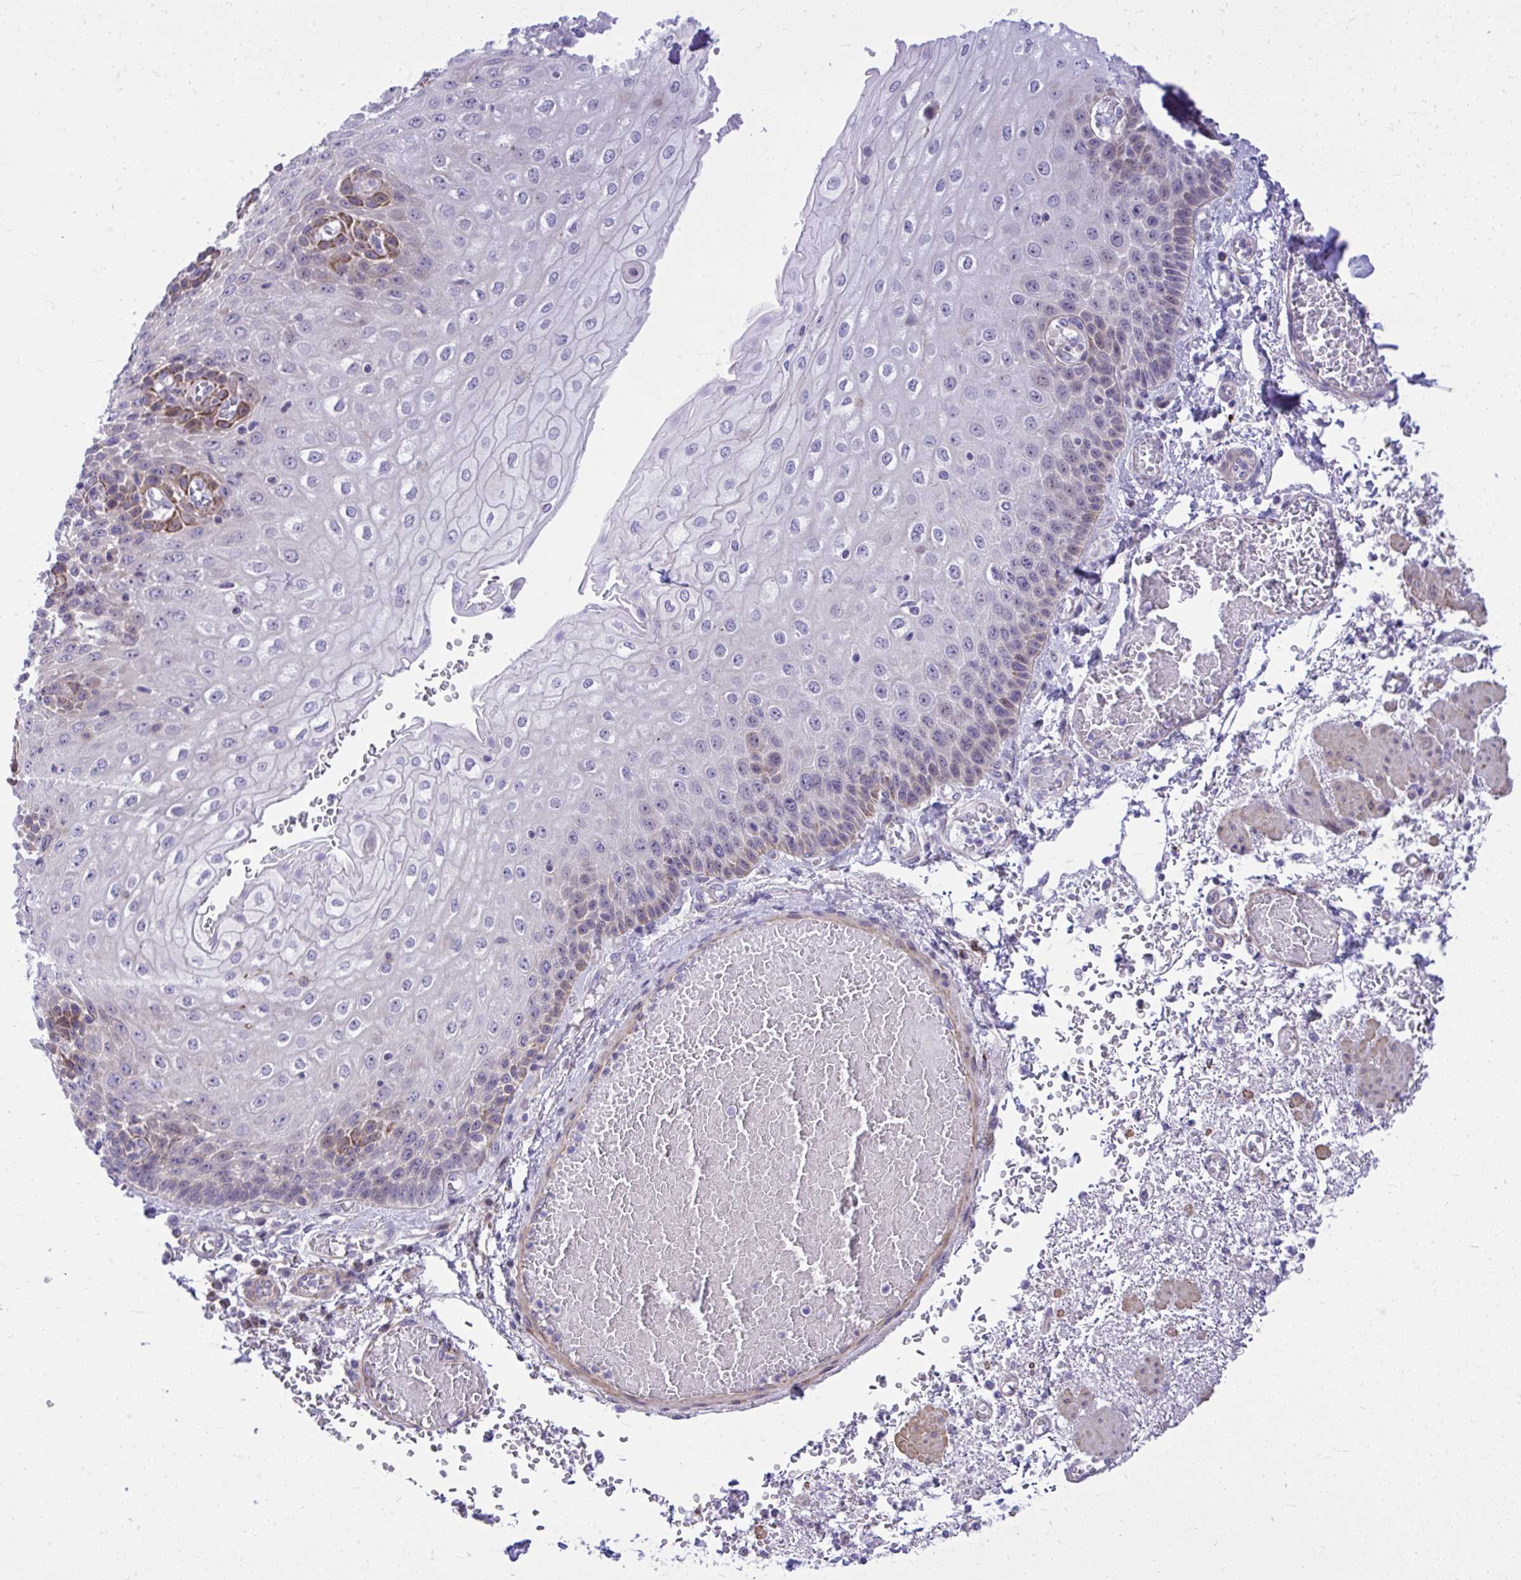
{"staining": {"intensity": "weak", "quantity": "<25%", "location": "cytoplasmic/membranous"}, "tissue": "esophagus", "cell_type": "Squamous epithelial cells", "image_type": "normal", "snomed": [{"axis": "morphology", "description": "Normal tissue, NOS"}, {"axis": "morphology", "description": "Adenocarcinoma, NOS"}, {"axis": "topography", "description": "Esophagus"}], "caption": "High magnification brightfield microscopy of normal esophagus stained with DAB (brown) and counterstained with hematoxylin (blue): squamous epithelial cells show no significant staining. (IHC, brightfield microscopy, high magnification).", "gene": "GRK4", "patient": {"sex": "male", "age": 81}}